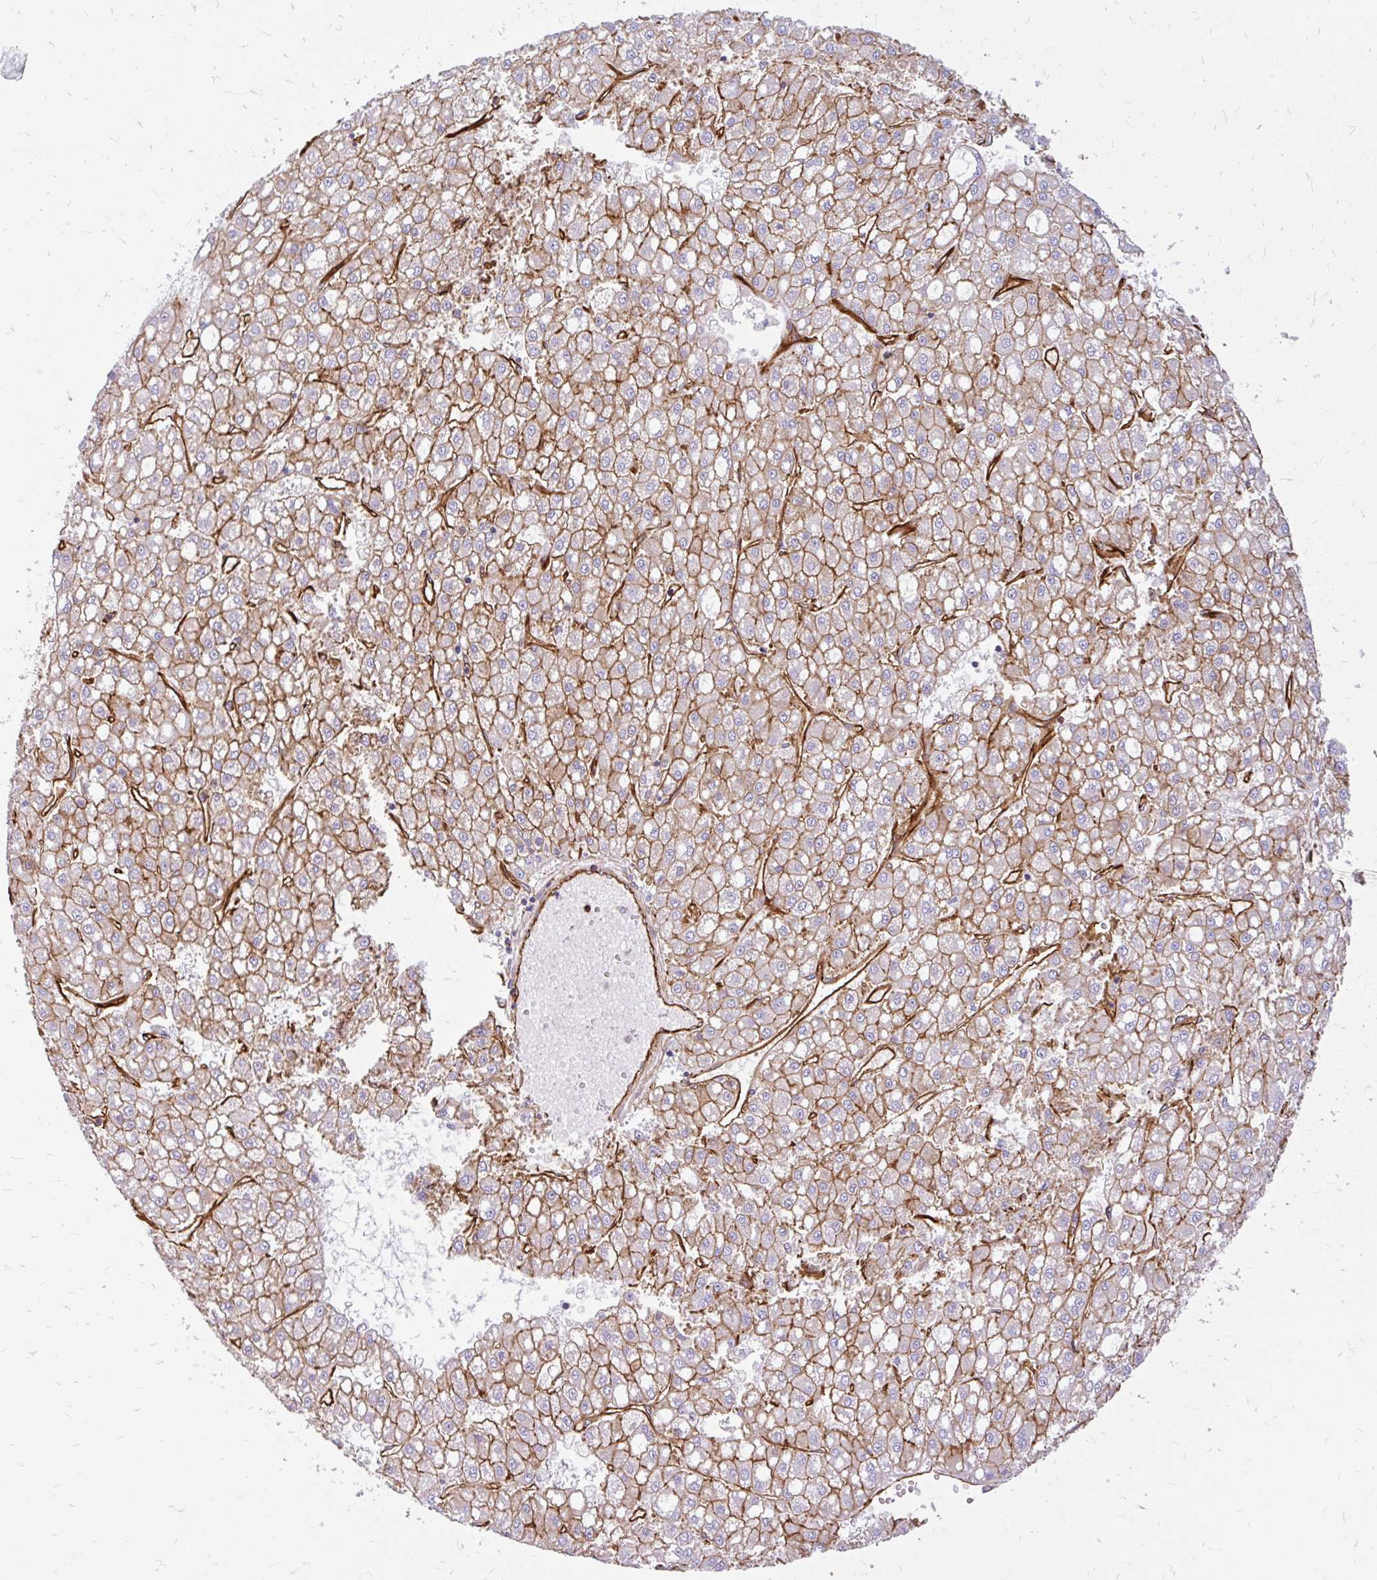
{"staining": {"intensity": "moderate", "quantity": ">75%", "location": "cytoplasmic/membranous"}, "tissue": "liver cancer", "cell_type": "Tumor cells", "image_type": "cancer", "snomed": [{"axis": "morphology", "description": "Carcinoma, Hepatocellular, NOS"}, {"axis": "topography", "description": "Liver"}], "caption": "Protein staining shows moderate cytoplasmic/membranous positivity in about >75% of tumor cells in liver cancer.", "gene": "MAP1LC3B", "patient": {"sex": "male", "age": 67}}